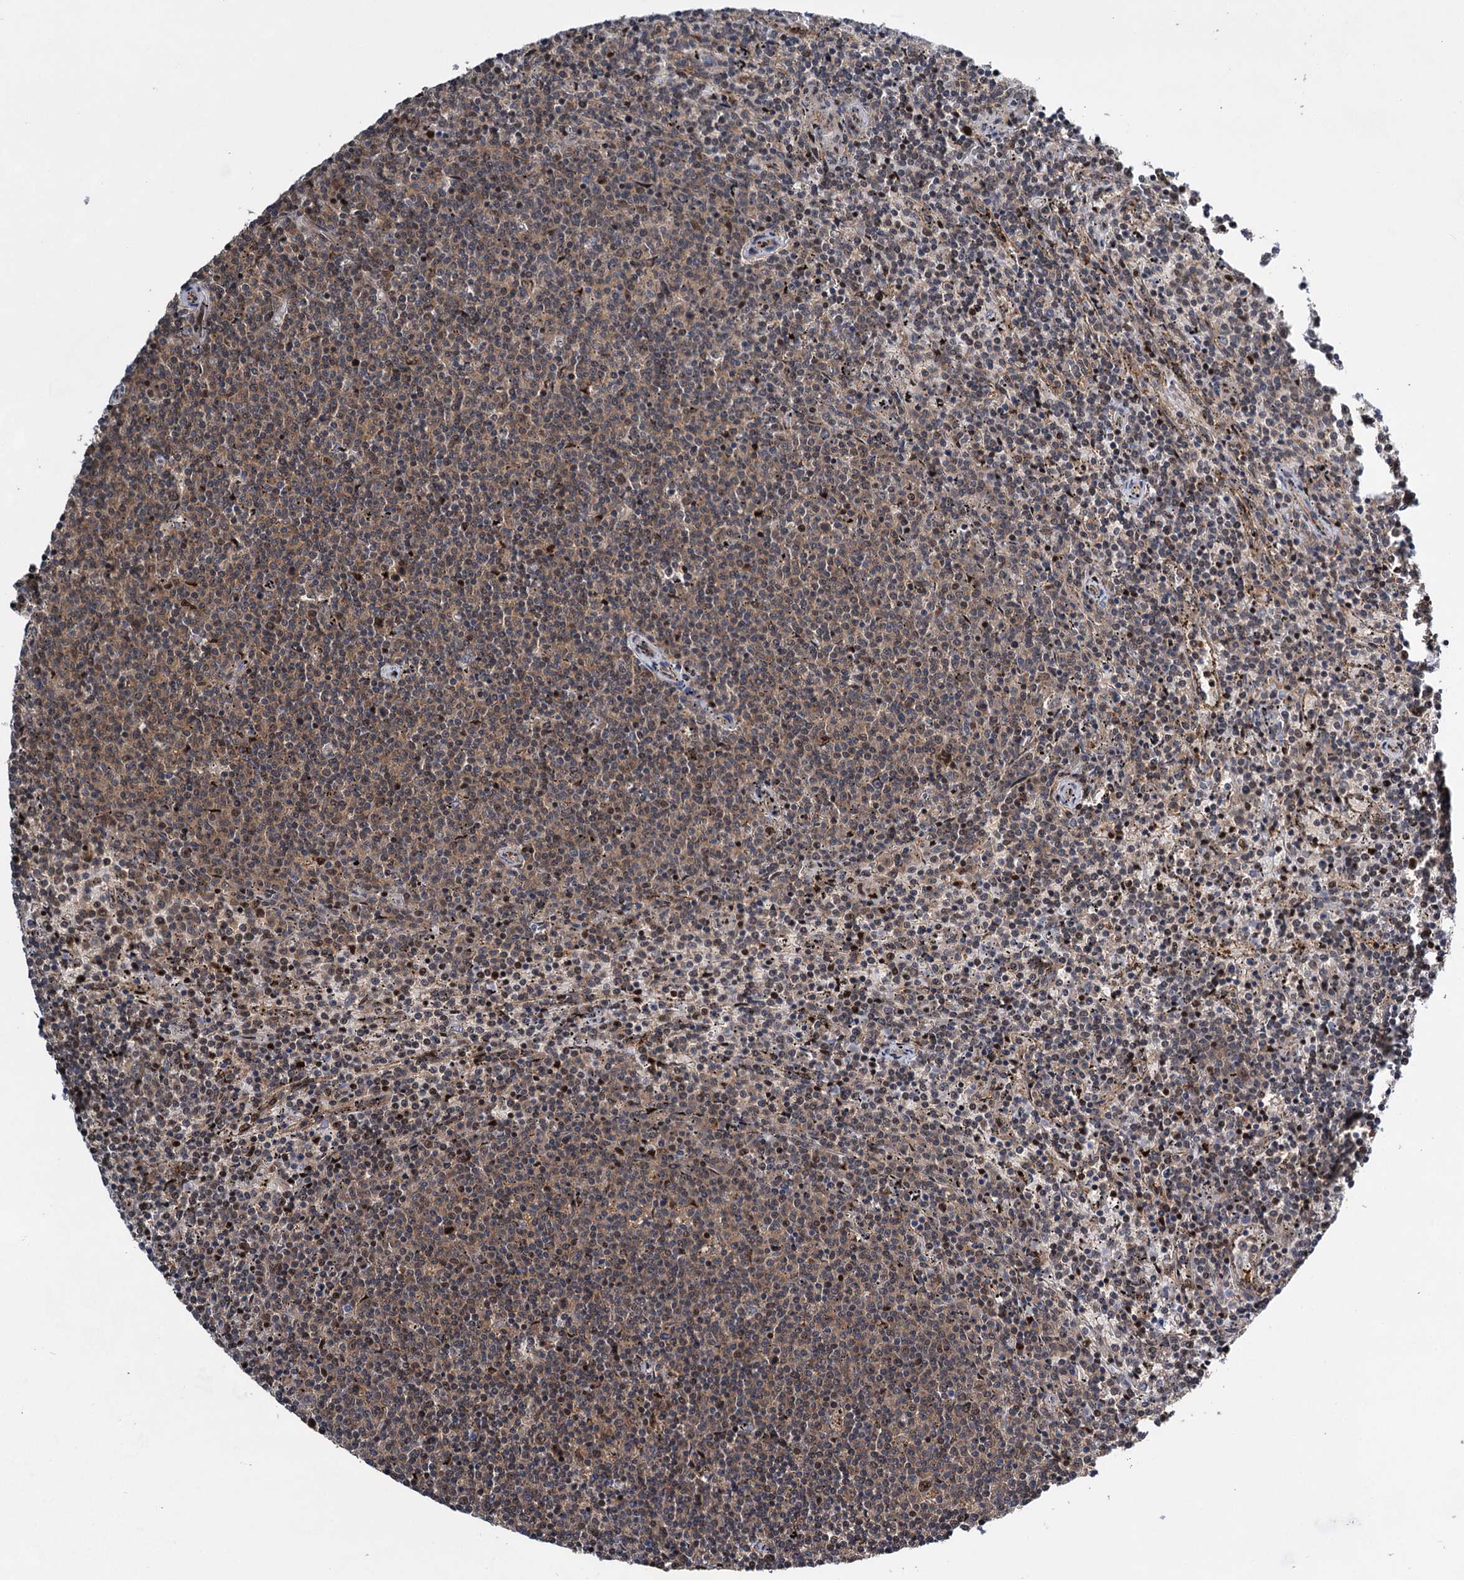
{"staining": {"intensity": "weak", "quantity": "25%-75%", "location": "cytoplasmic/membranous"}, "tissue": "lymphoma", "cell_type": "Tumor cells", "image_type": "cancer", "snomed": [{"axis": "morphology", "description": "Malignant lymphoma, non-Hodgkin's type, Low grade"}, {"axis": "topography", "description": "Spleen"}], "caption": "DAB (3,3'-diaminobenzidine) immunohistochemical staining of human lymphoma reveals weak cytoplasmic/membranous protein positivity in about 25%-75% of tumor cells. The staining was performed using DAB (3,3'-diaminobenzidine), with brown indicating positive protein expression. Nuclei are stained blue with hematoxylin.", "gene": "GPBP1", "patient": {"sex": "female", "age": 50}}